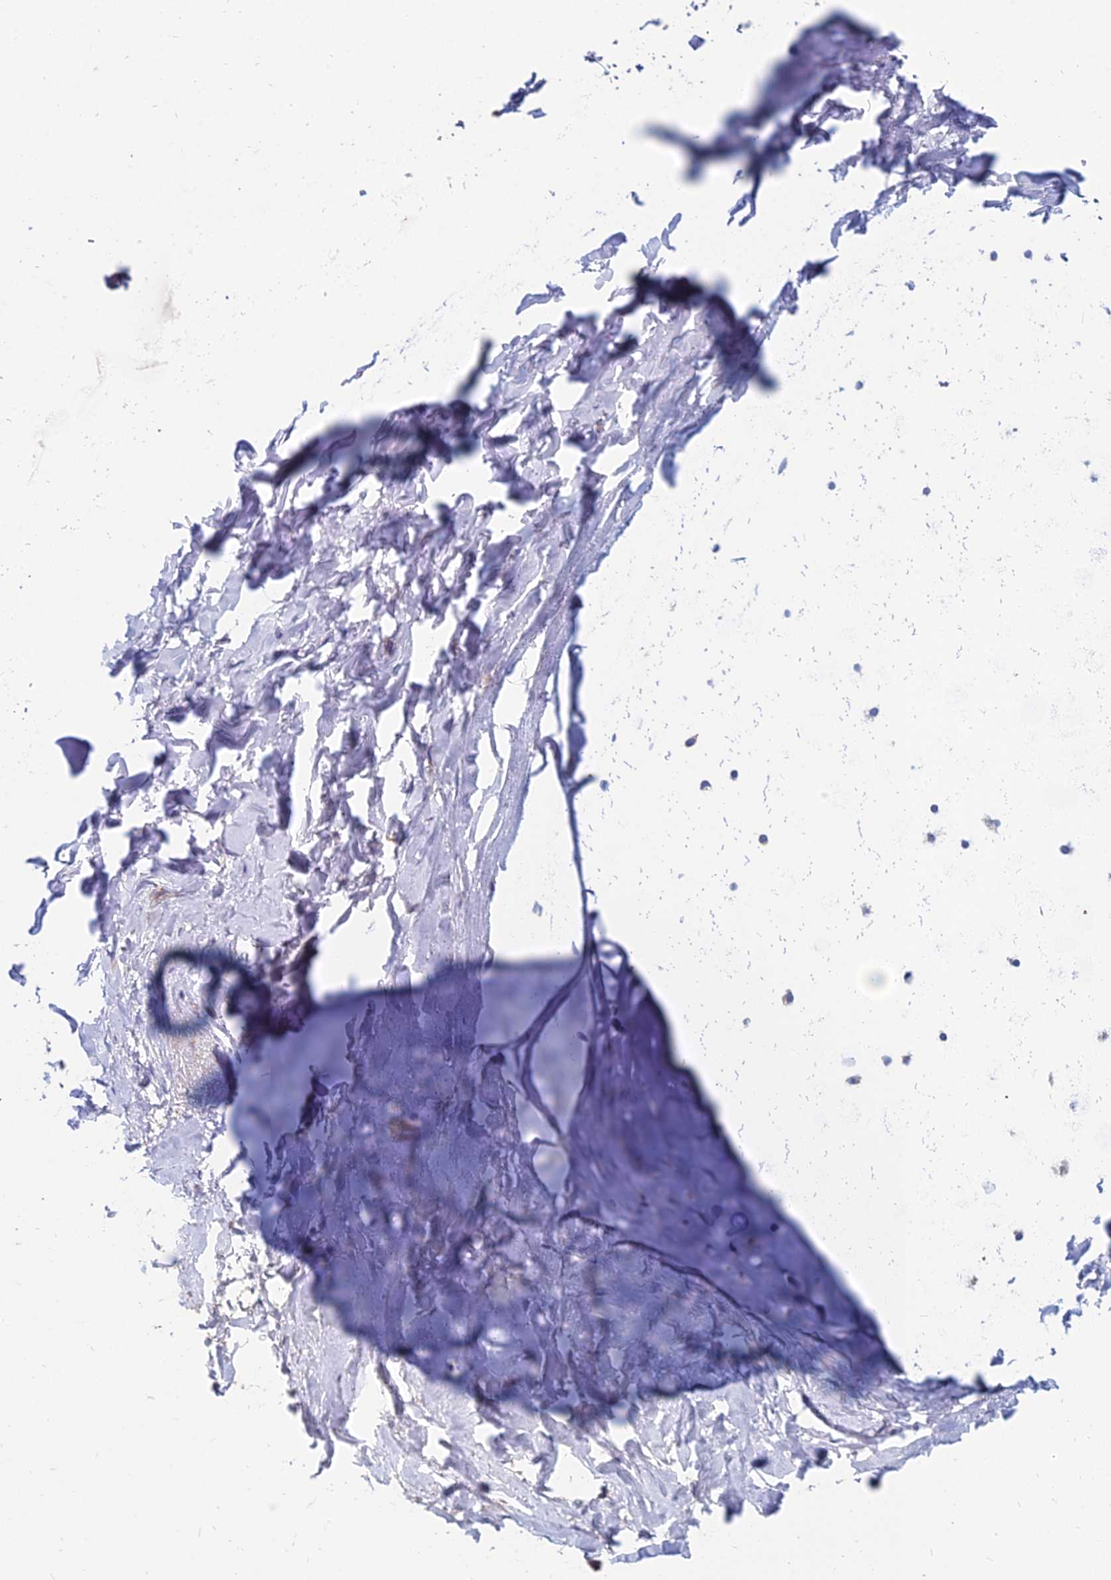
{"staining": {"intensity": "negative", "quantity": "none", "location": "none"}, "tissue": "adipose tissue", "cell_type": "Adipocytes", "image_type": "normal", "snomed": [{"axis": "morphology", "description": "Normal tissue, NOS"}, {"axis": "topography", "description": "Lymph node"}, {"axis": "topography", "description": "Bronchus"}], "caption": "Immunohistochemistry (IHC) of normal human adipose tissue reveals no positivity in adipocytes. (Stains: DAB immunohistochemistry (IHC) with hematoxylin counter stain, Microscopy: brightfield microscopy at high magnification).", "gene": "TXLNA", "patient": {"sex": "male", "age": 63}}